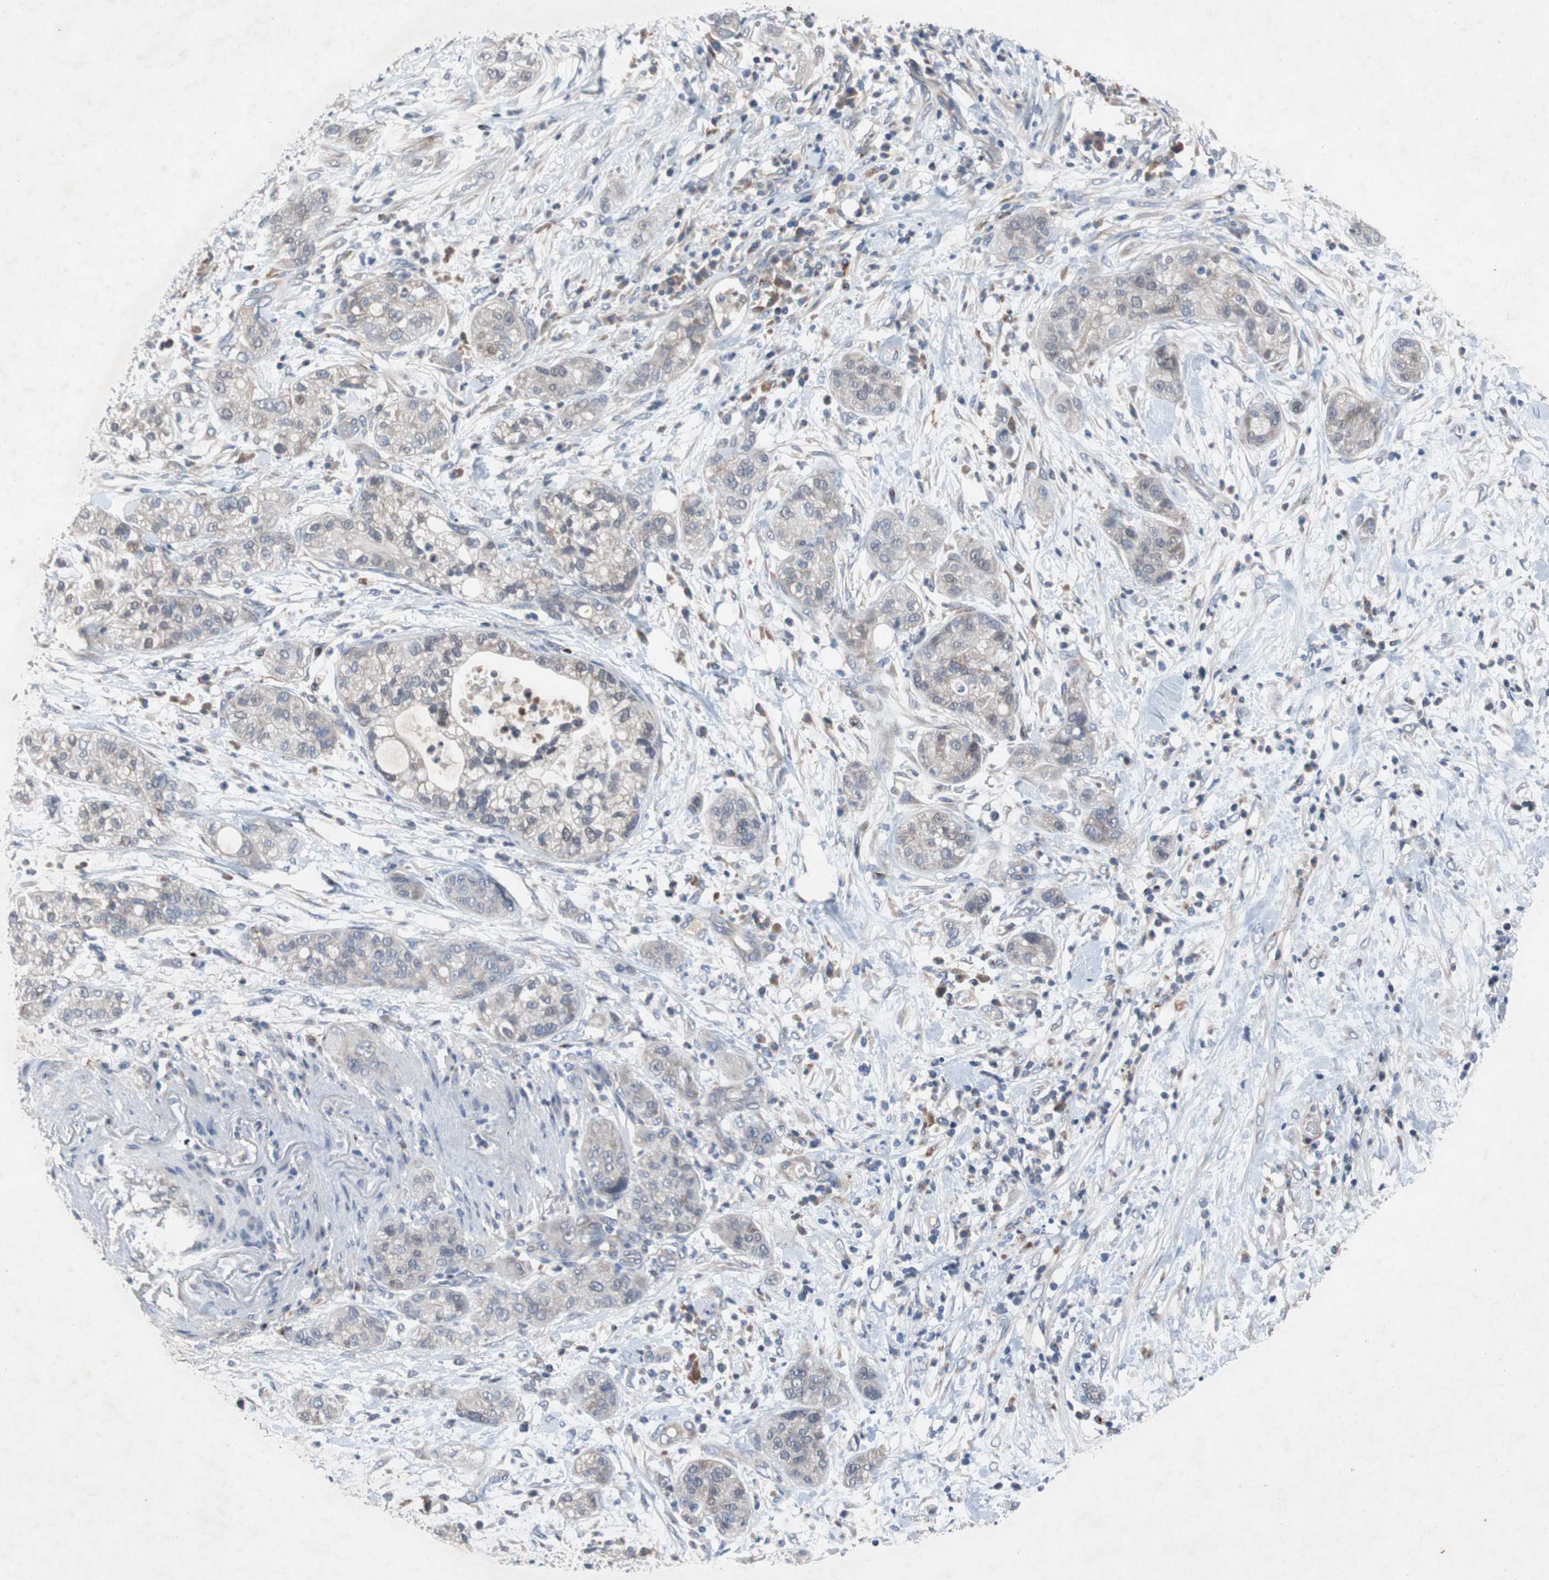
{"staining": {"intensity": "weak", "quantity": "<25%", "location": "cytoplasmic/membranous"}, "tissue": "pancreatic cancer", "cell_type": "Tumor cells", "image_type": "cancer", "snomed": [{"axis": "morphology", "description": "Adenocarcinoma, NOS"}, {"axis": "topography", "description": "Pancreas"}], "caption": "DAB (3,3'-diaminobenzidine) immunohistochemical staining of pancreatic adenocarcinoma displays no significant positivity in tumor cells.", "gene": "MUTYH", "patient": {"sex": "female", "age": 78}}